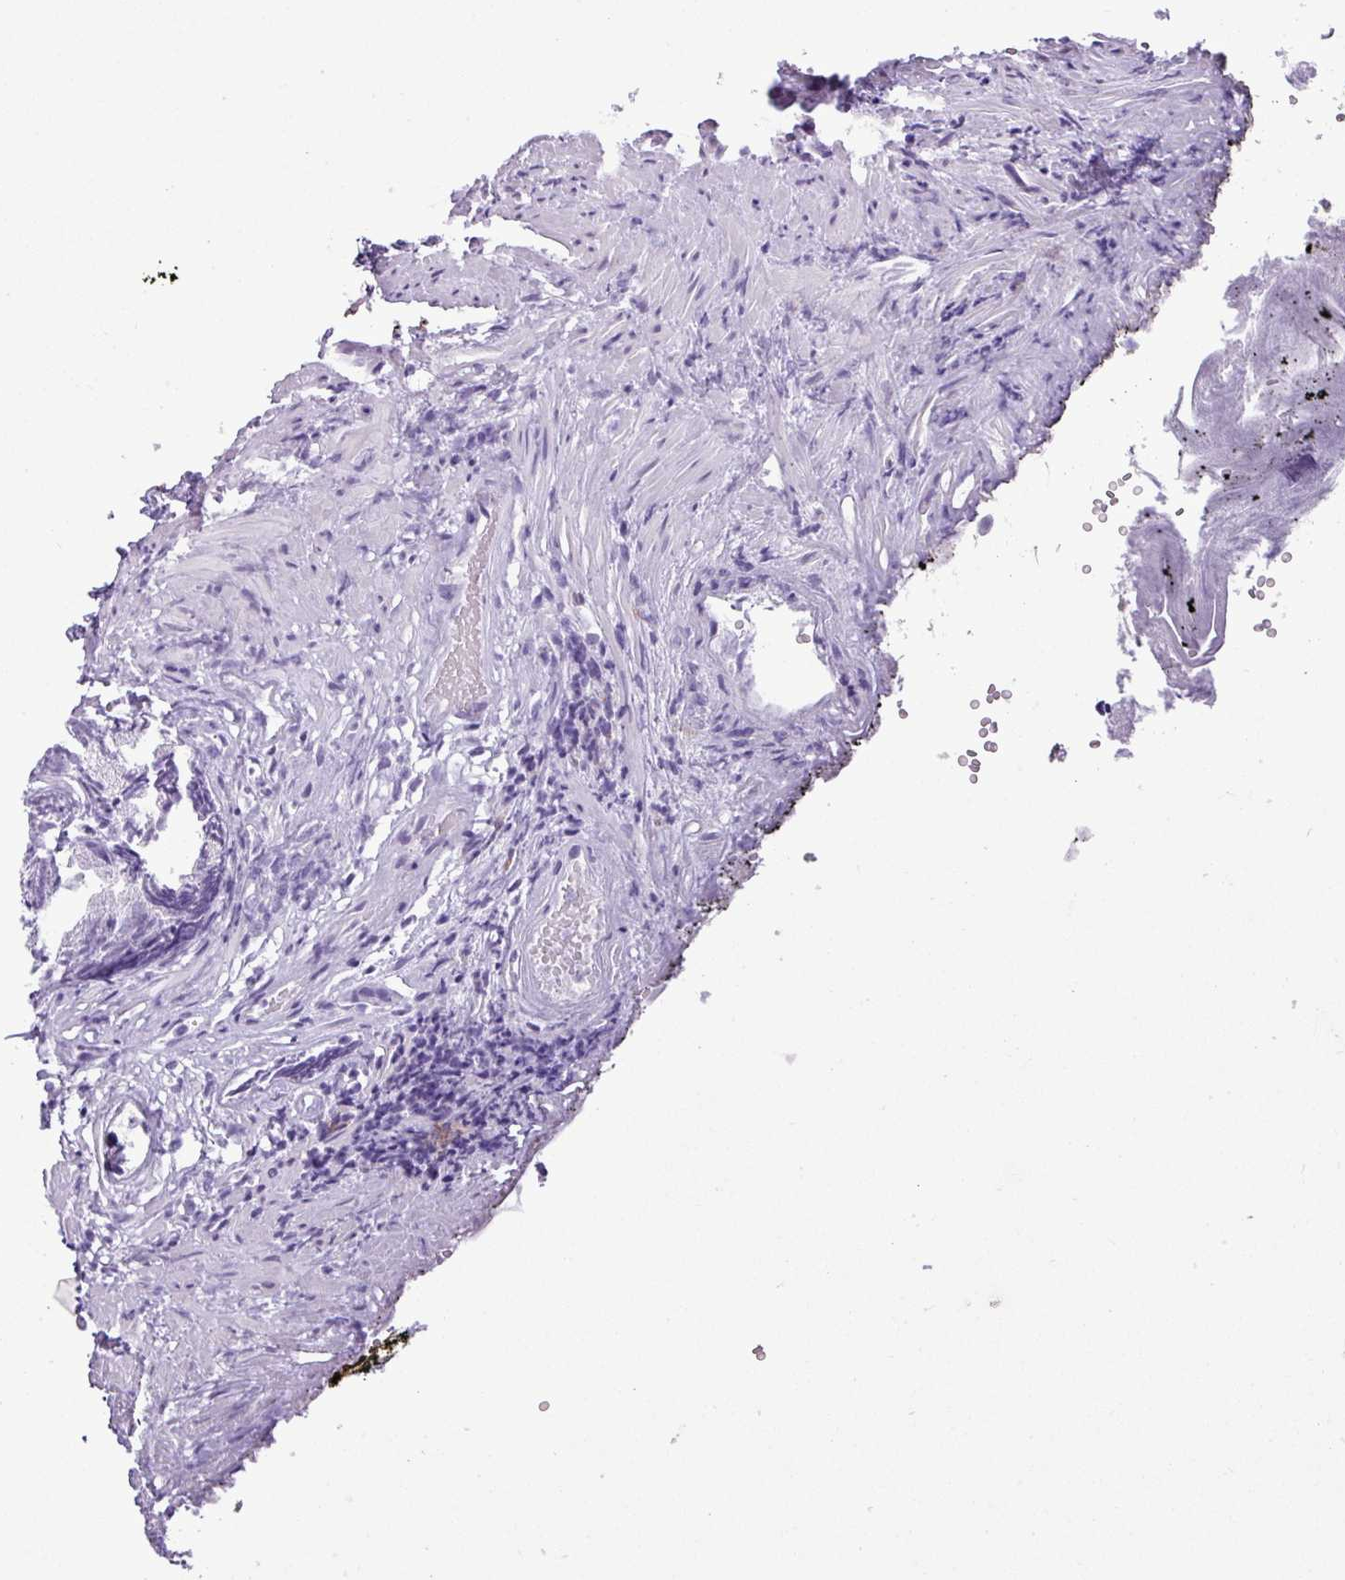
{"staining": {"intensity": "negative", "quantity": "none", "location": "none"}, "tissue": "prostate", "cell_type": "Glandular cells", "image_type": "normal", "snomed": [{"axis": "morphology", "description": "Normal tissue, NOS"}, {"axis": "topography", "description": "Prostate"}], "caption": "Immunohistochemistry histopathology image of normal prostate stained for a protein (brown), which displays no positivity in glandular cells. (DAB (3,3'-diaminobenzidine) immunohistochemistry (IHC), high magnification).", "gene": "RBMXL2", "patient": {"sex": "male", "age": 76}}